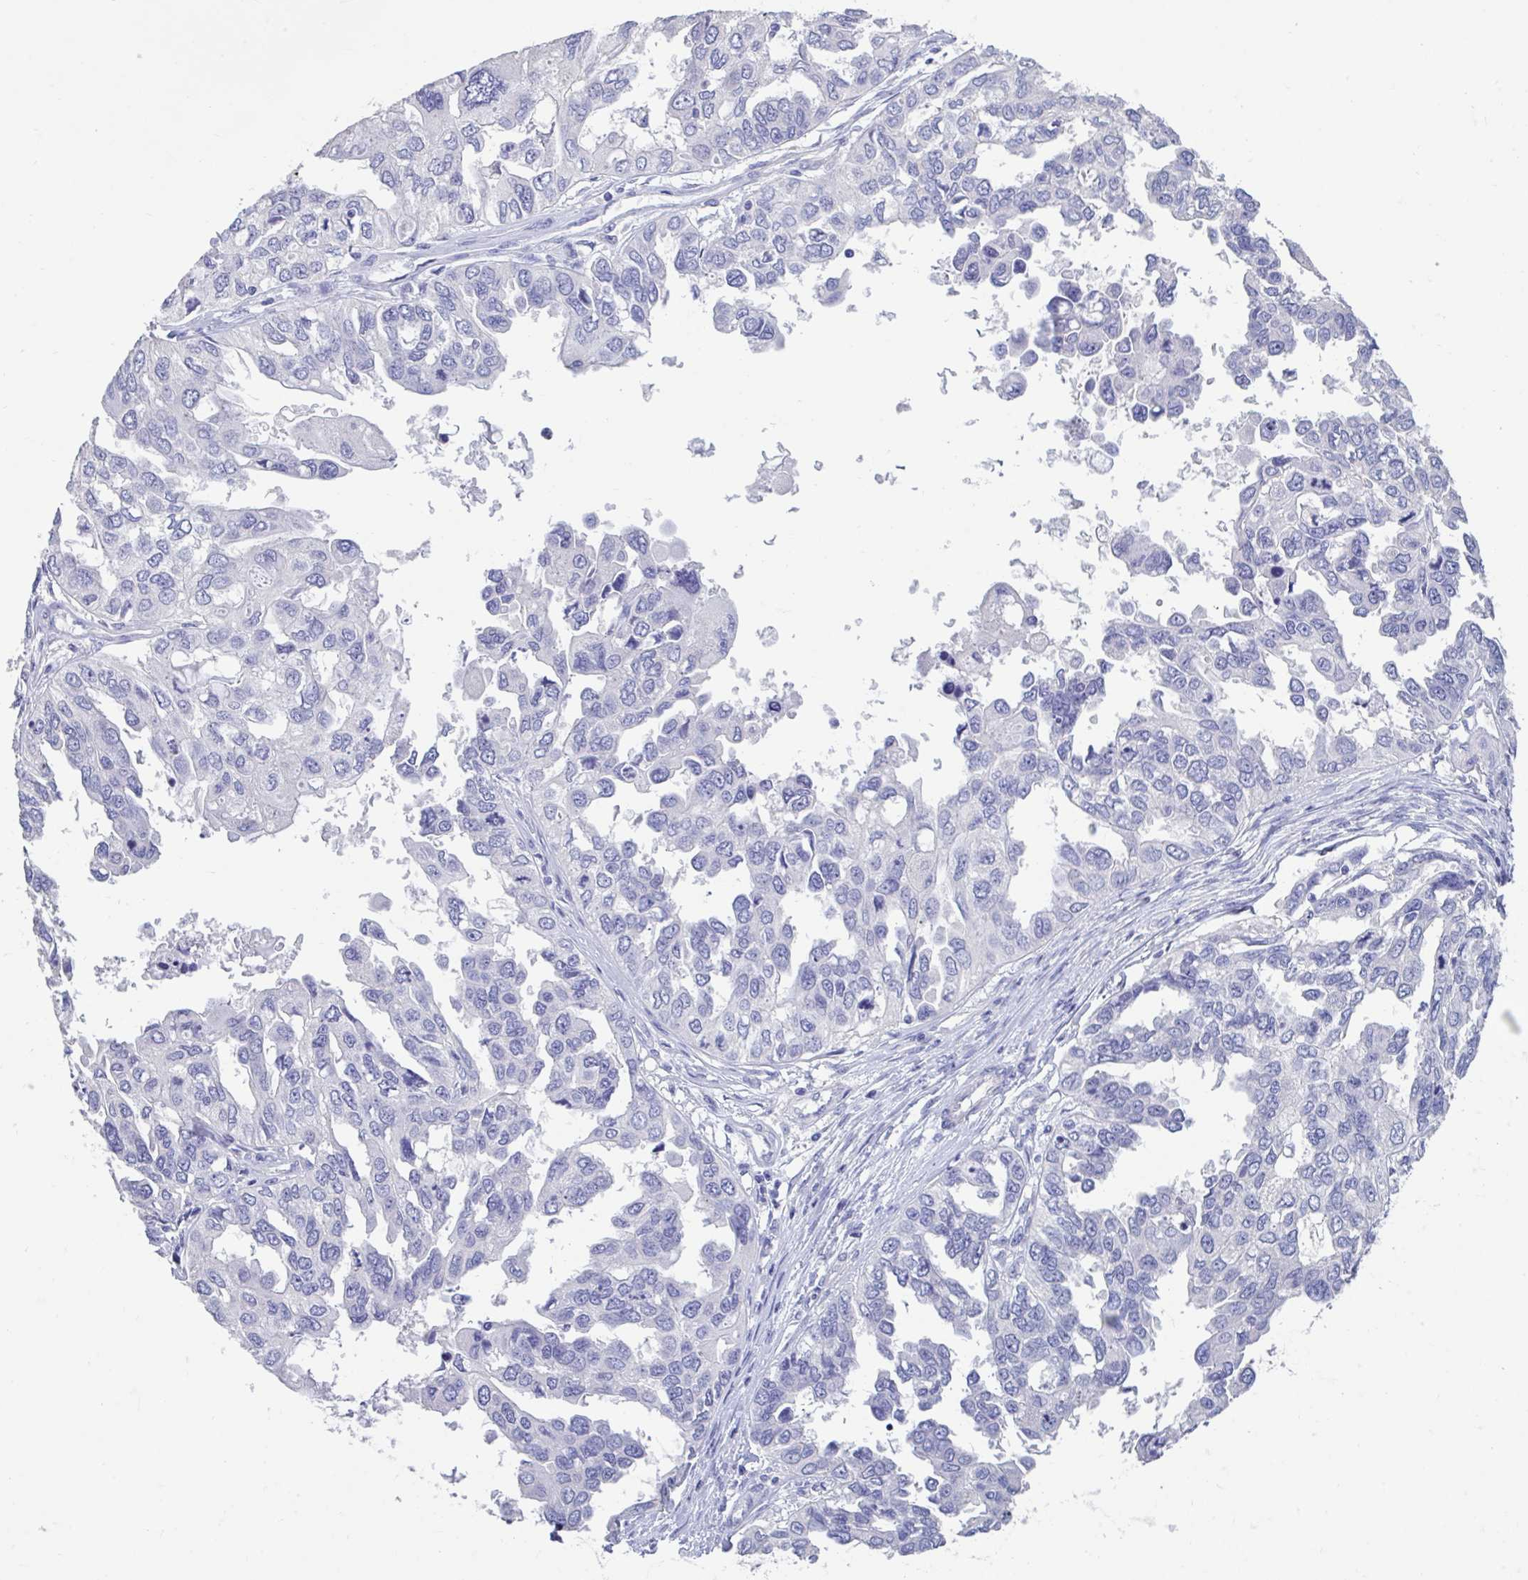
{"staining": {"intensity": "negative", "quantity": "none", "location": "none"}, "tissue": "ovarian cancer", "cell_type": "Tumor cells", "image_type": "cancer", "snomed": [{"axis": "morphology", "description": "Cystadenocarcinoma, serous, NOS"}, {"axis": "topography", "description": "Ovary"}], "caption": "There is no significant positivity in tumor cells of ovarian cancer. (DAB immunohistochemistry visualized using brightfield microscopy, high magnification).", "gene": "GPR162", "patient": {"sex": "female", "age": 53}}